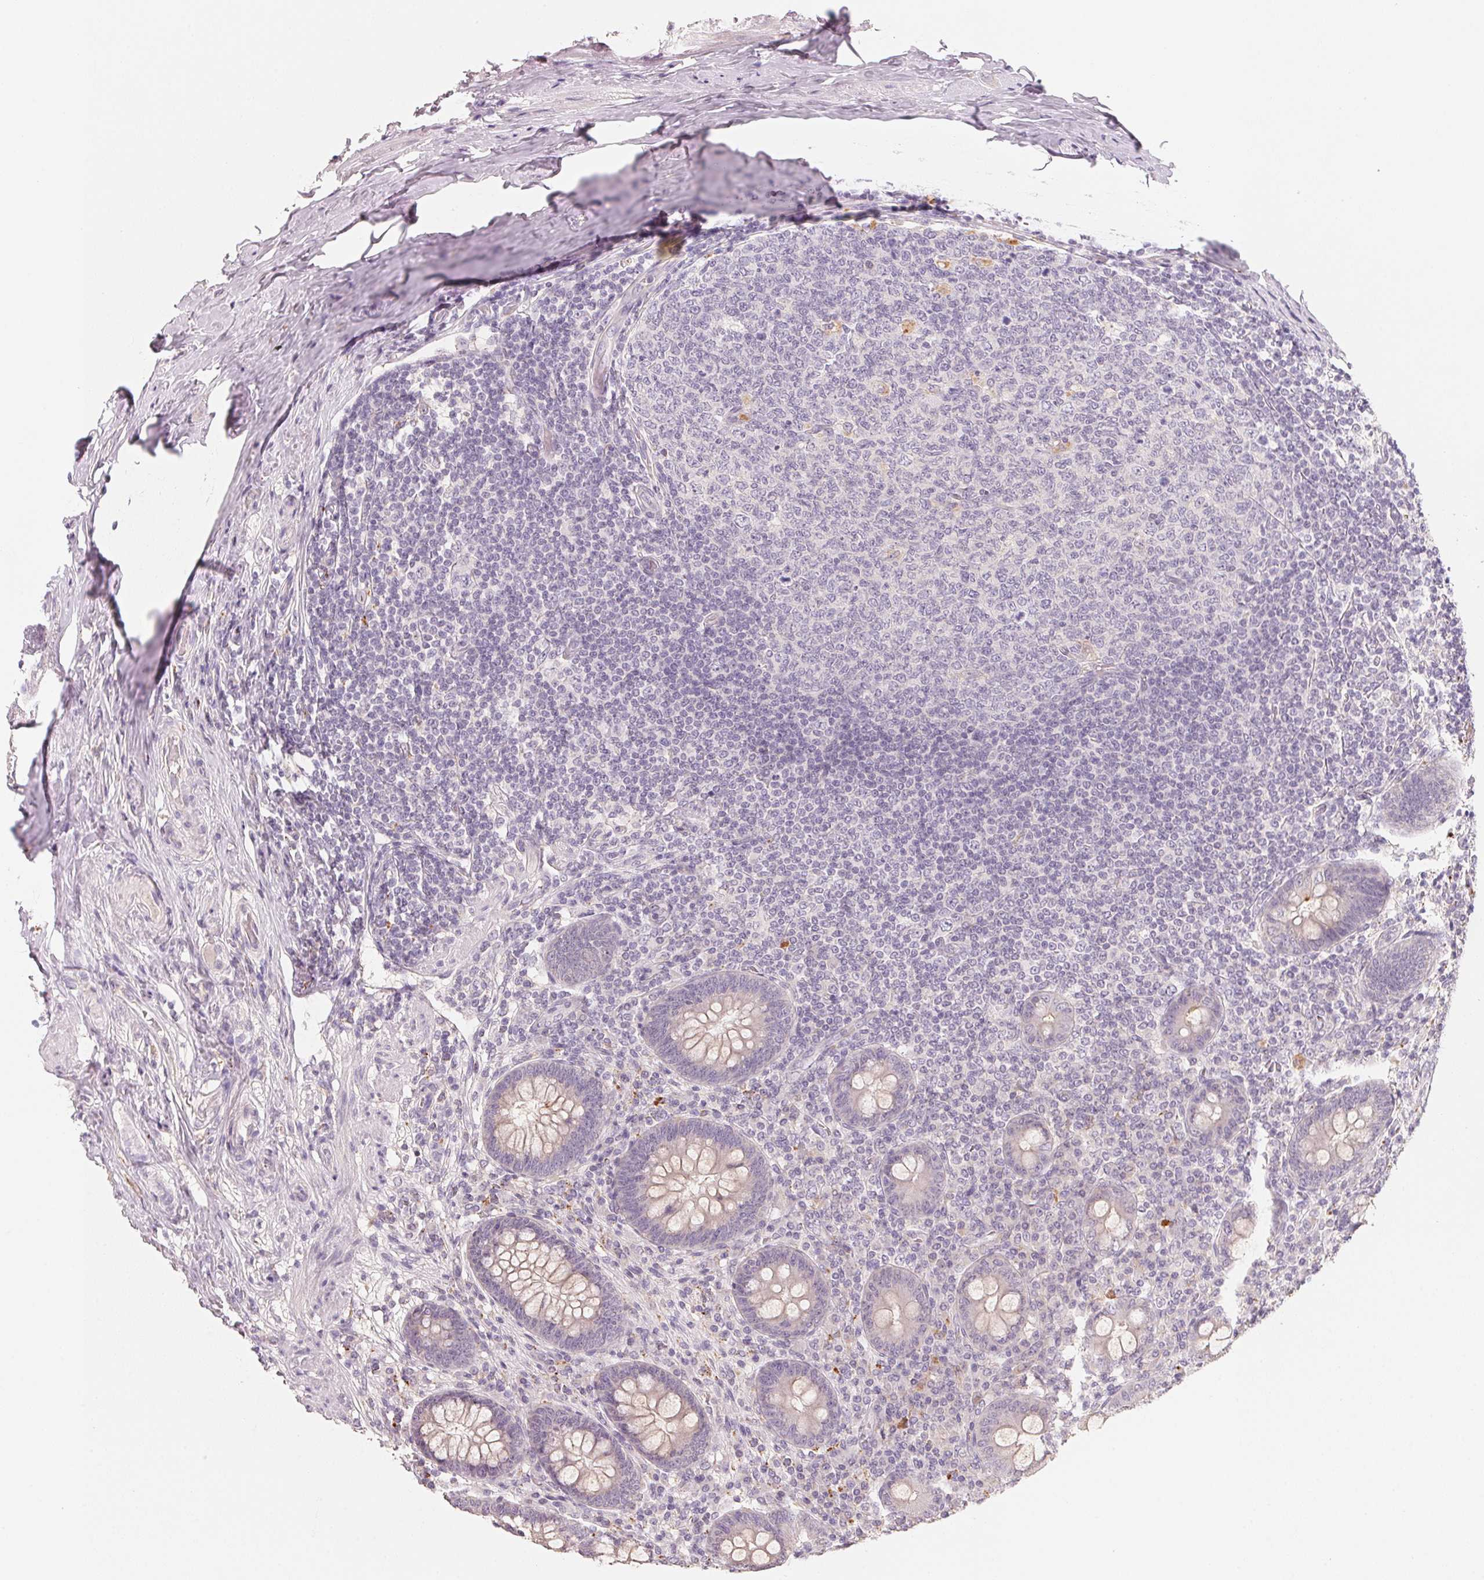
{"staining": {"intensity": "negative", "quantity": "none", "location": "none"}, "tissue": "appendix", "cell_type": "Glandular cells", "image_type": "normal", "snomed": [{"axis": "morphology", "description": "Normal tissue, NOS"}, {"axis": "topography", "description": "Appendix"}], "caption": "Immunohistochemistry (IHC) image of unremarkable appendix stained for a protein (brown), which exhibits no expression in glandular cells. (IHC, brightfield microscopy, high magnification).", "gene": "TREH", "patient": {"sex": "male", "age": 71}}